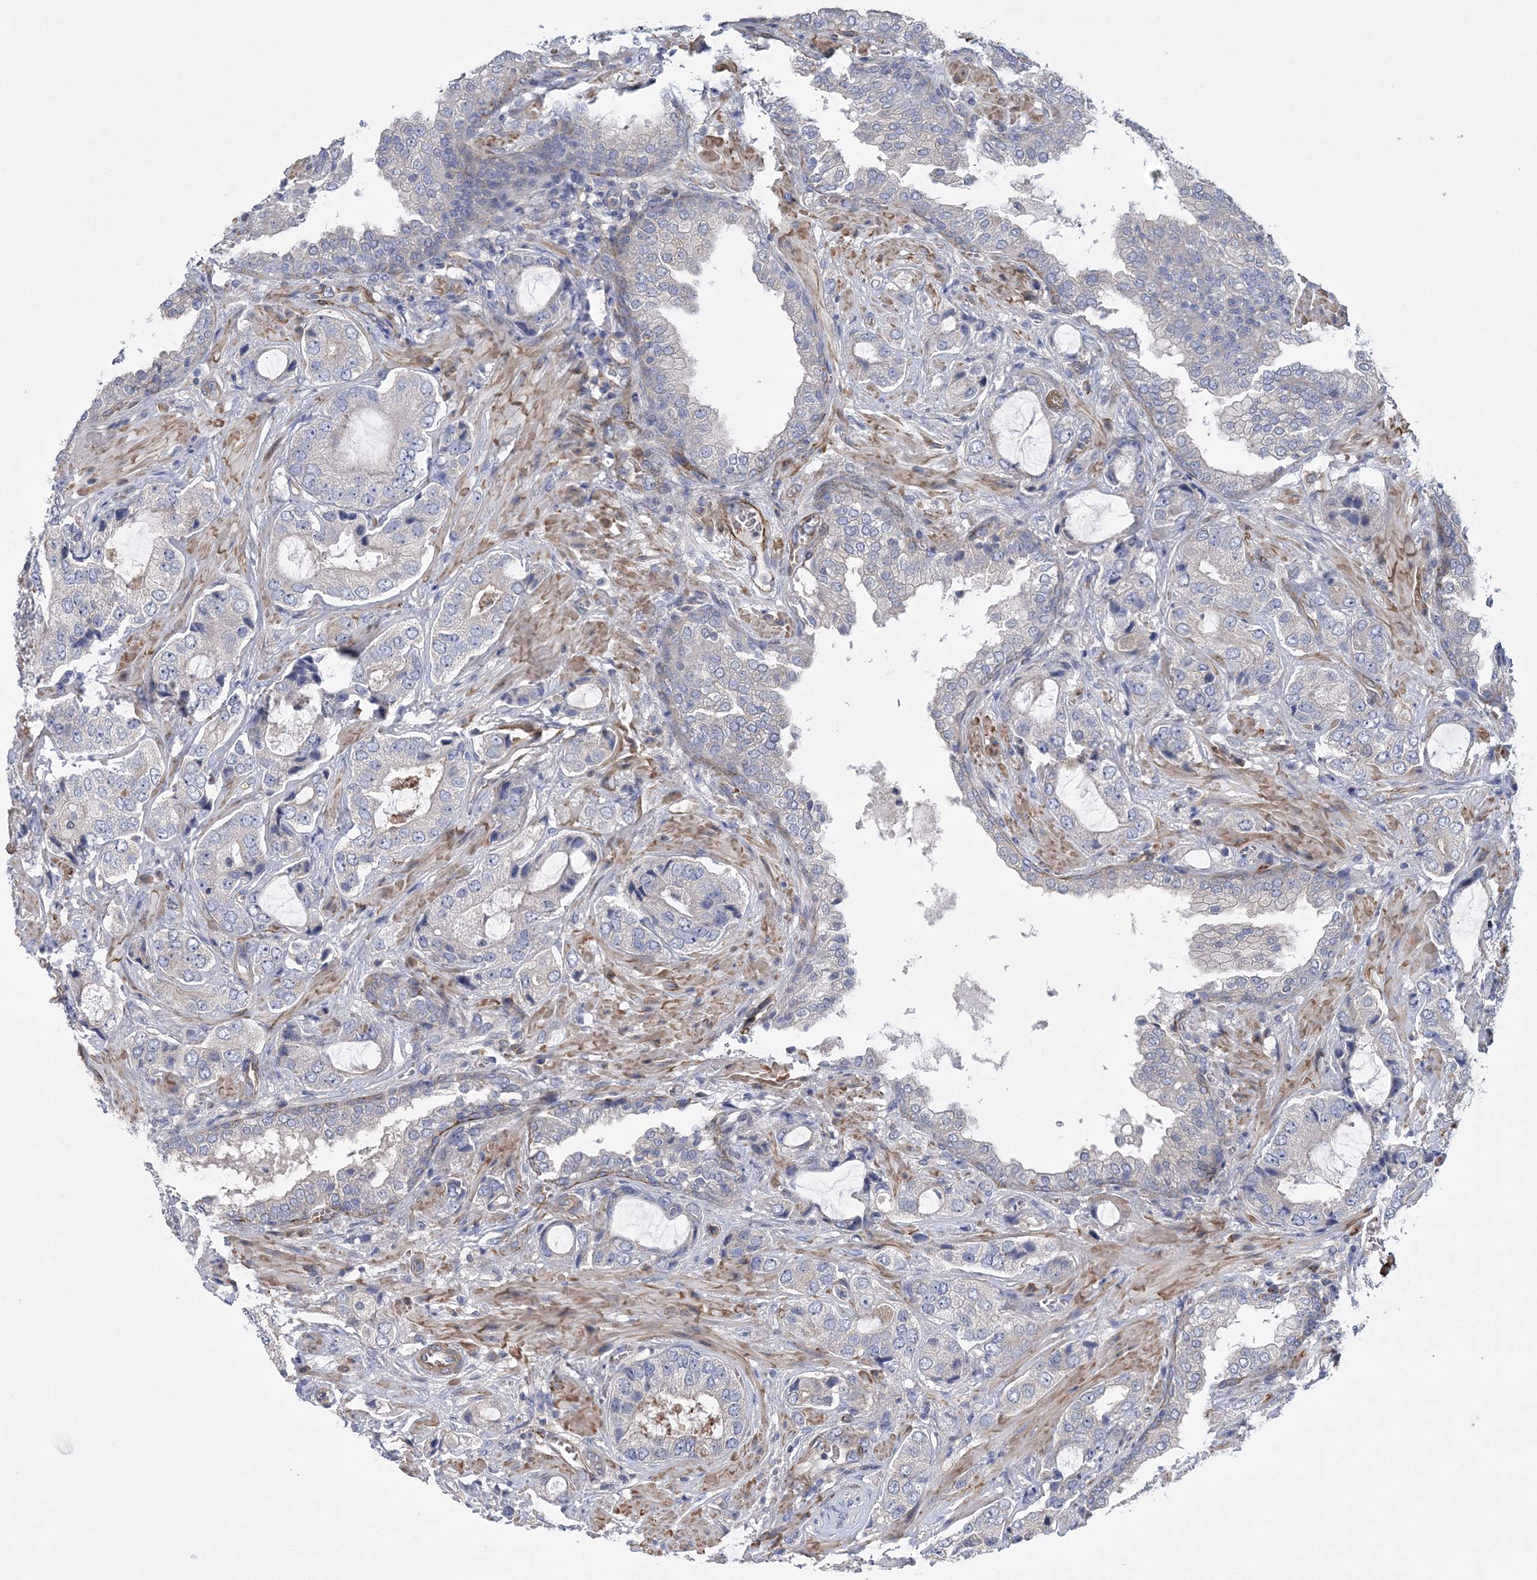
{"staining": {"intensity": "negative", "quantity": "none", "location": "none"}, "tissue": "prostate cancer", "cell_type": "Tumor cells", "image_type": "cancer", "snomed": [{"axis": "morphology", "description": "Normal tissue, NOS"}, {"axis": "morphology", "description": "Adenocarcinoma, High grade"}, {"axis": "topography", "description": "Prostate"}, {"axis": "topography", "description": "Peripheral nerve tissue"}], "caption": "This is an immunohistochemistry histopathology image of human high-grade adenocarcinoma (prostate). There is no staining in tumor cells.", "gene": "CALN1", "patient": {"sex": "male", "age": 59}}